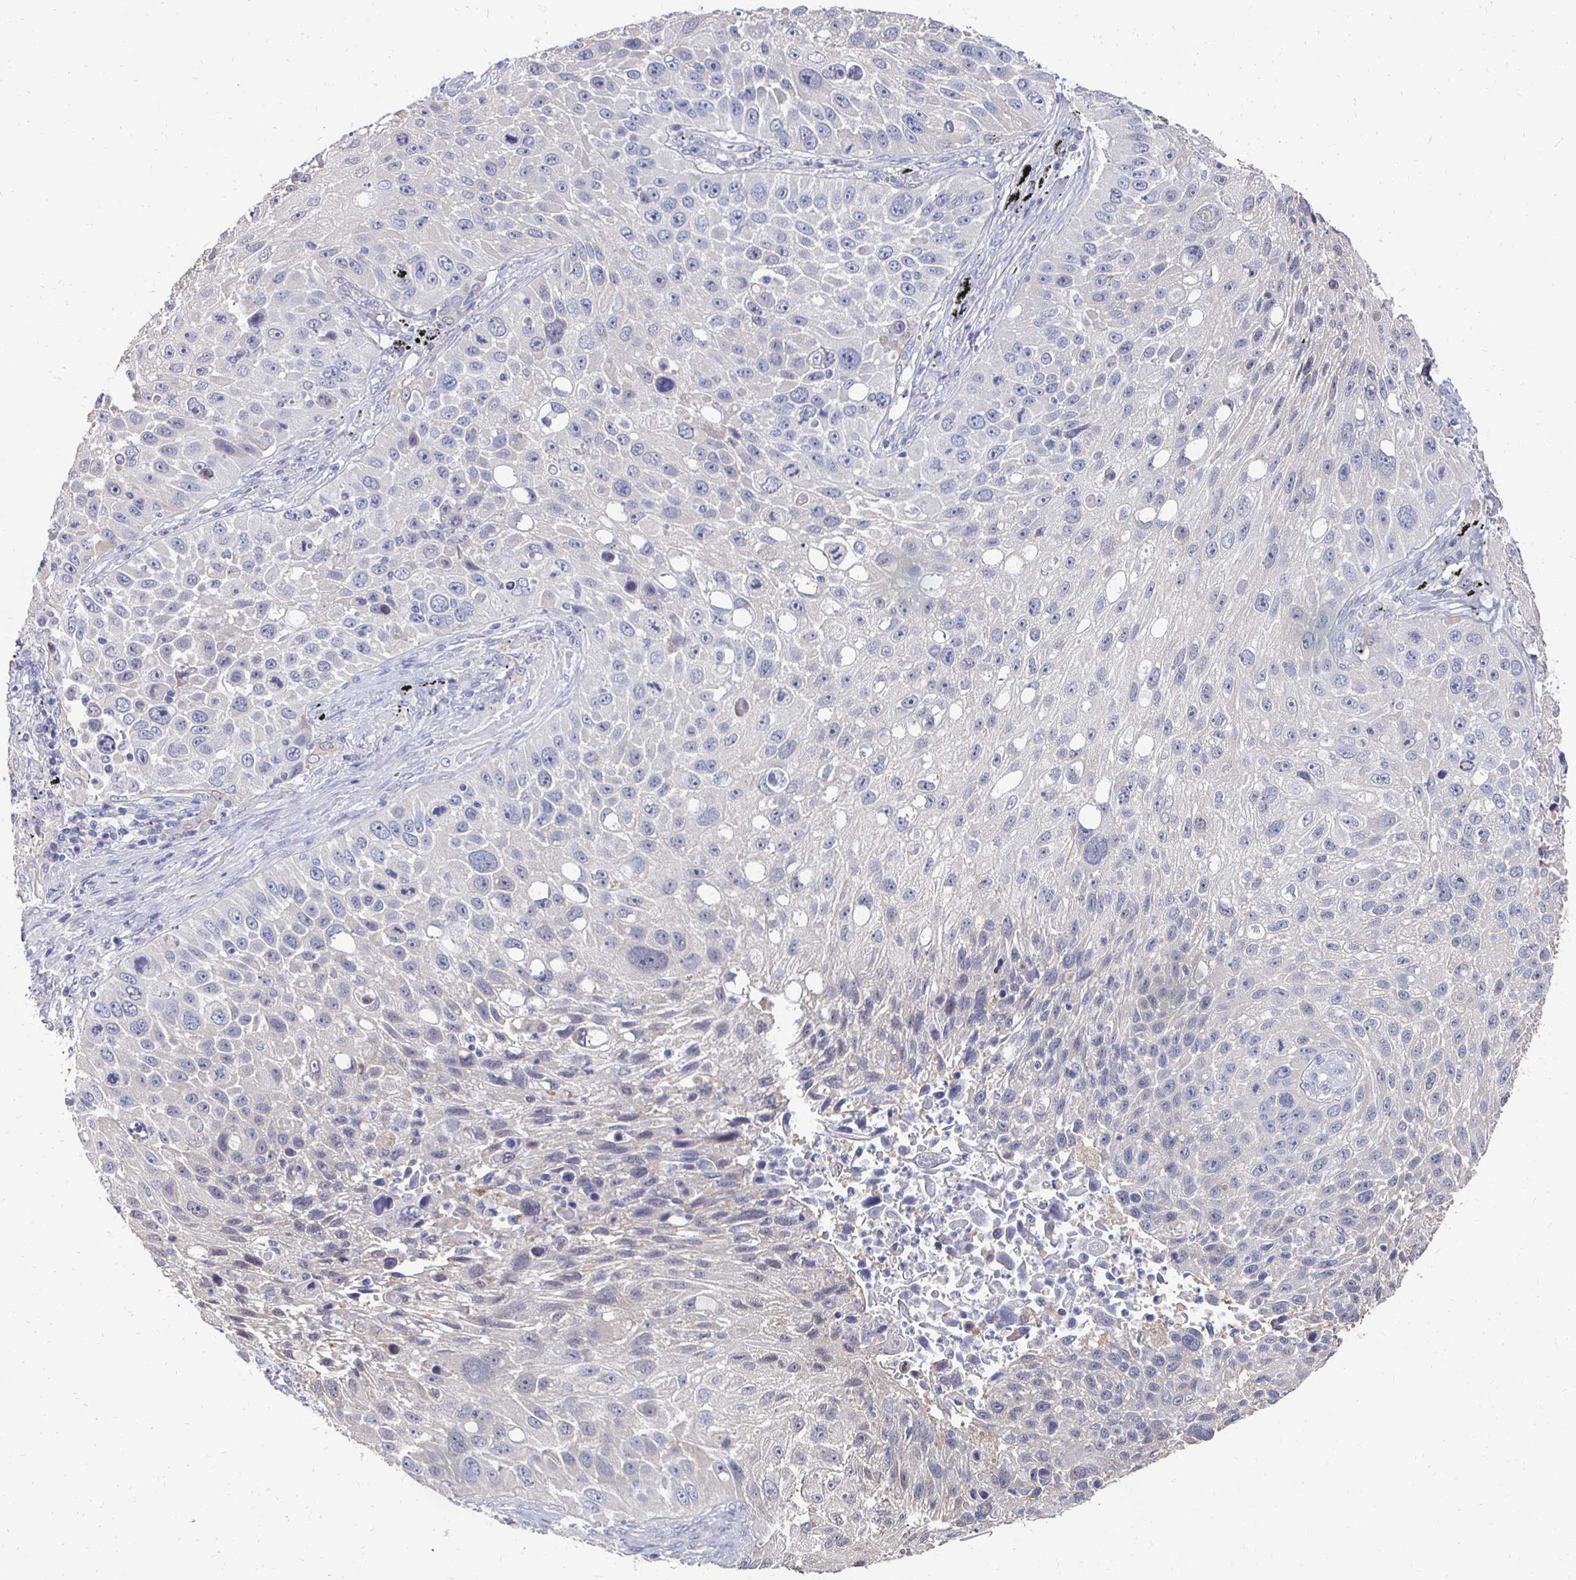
{"staining": {"intensity": "negative", "quantity": "none", "location": "none"}, "tissue": "lung cancer", "cell_type": "Tumor cells", "image_type": "cancer", "snomed": [{"axis": "morphology", "description": "Normal morphology"}, {"axis": "morphology", "description": "Squamous cell carcinoma, NOS"}, {"axis": "topography", "description": "Lymph node"}, {"axis": "topography", "description": "Lung"}], "caption": "Immunohistochemistry (IHC) micrograph of neoplastic tissue: lung cancer (squamous cell carcinoma) stained with DAB shows no significant protein staining in tumor cells. Nuclei are stained in blue.", "gene": "SYCP3", "patient": {"sex": "male", "age": 67}}